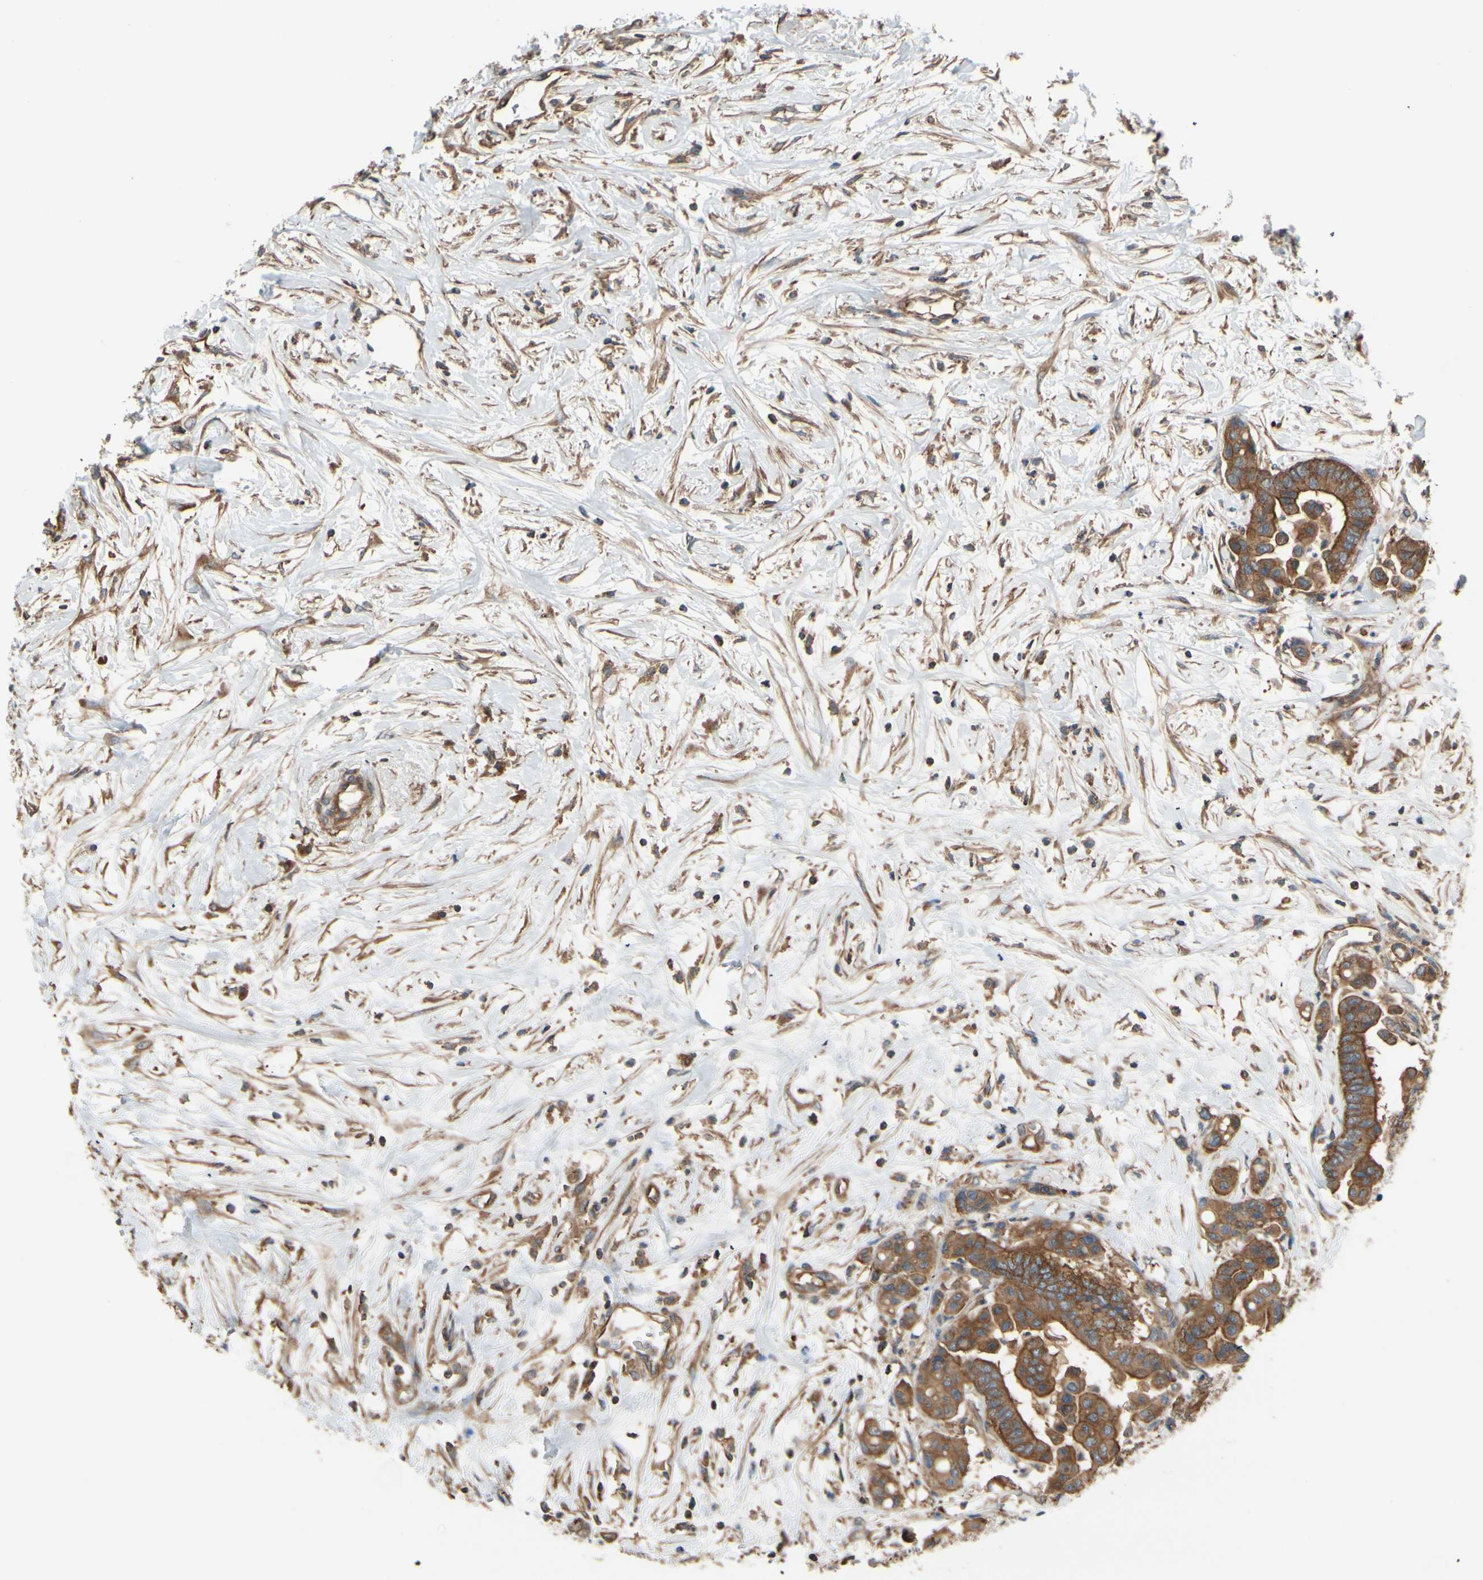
{"staining": {"intensity": "moderate", "quantity": "25%-75%", "location": "cytoplasmic/membranous"}, "tissue": "colorectal cancer", "cell_type": "Tumor cells", "image_type": "cancer", "snomed": [{"axis": "morphology", "description": "Normal tissue, NOS"}, {"axis": "morphology", "description": "Adenocarcinoma, NOS"}, {"axis": "topography", "description": "Colon"}], "caption": "Human colorectal cancer stained with a protein marker displays moderate staining in tumor cells.", "gene": "EPS15", "patient": {"sex": "male", "age": 82}}